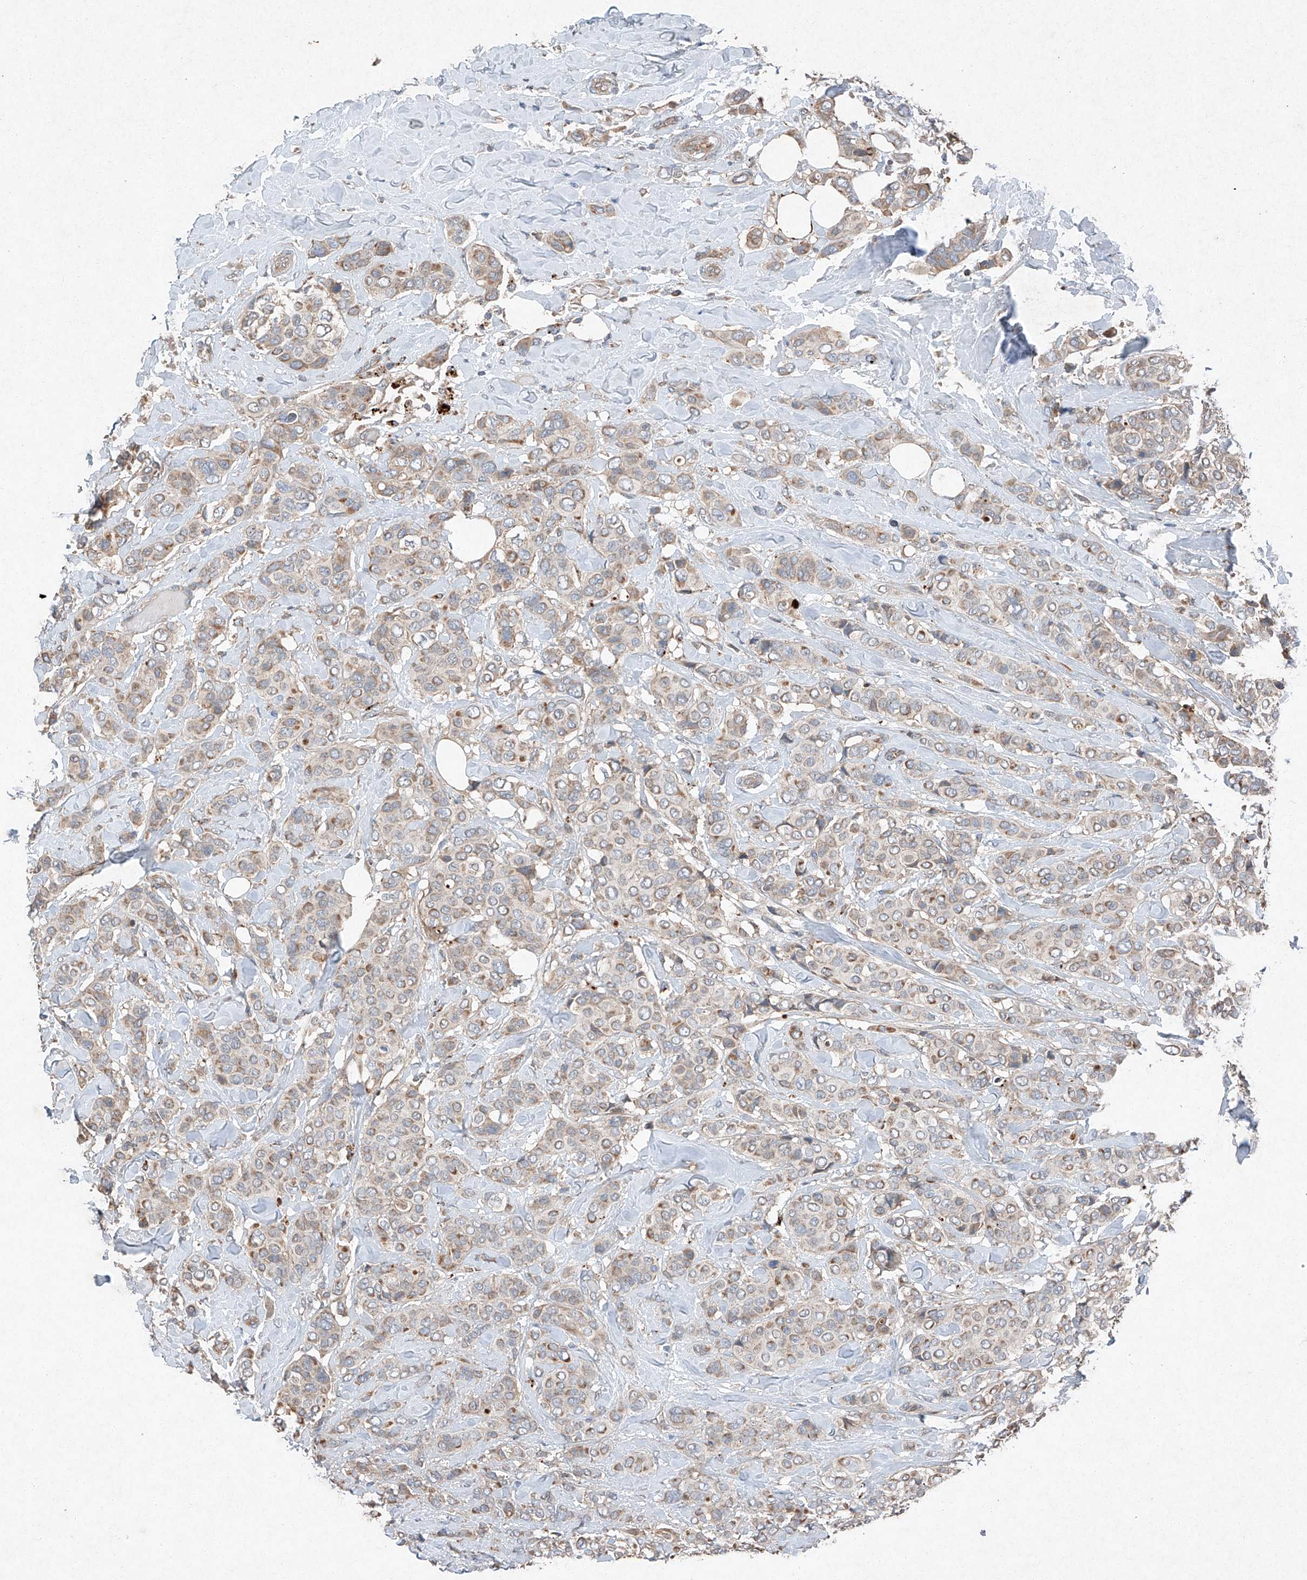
{"staining": {"intensity": "weak", "quantity": ">75%", "location": "cytoplasmic/membranous"}, "tissue": "breast cancer", "cell_type": "Tumor cells", "image_type": "cancer", "snomed": [{"axis": "morphology", "description": "Lobular carcinoma"}, {"axis": "topography", "description": "Breast"}], "caption": "Weak cytoplasmic/membranous protein positivity is identified in about >75% of tumor cells in lobular carcinoma (breast).", "gene": "RUSC1", "patient": {"sex": "female", "age": 51}}